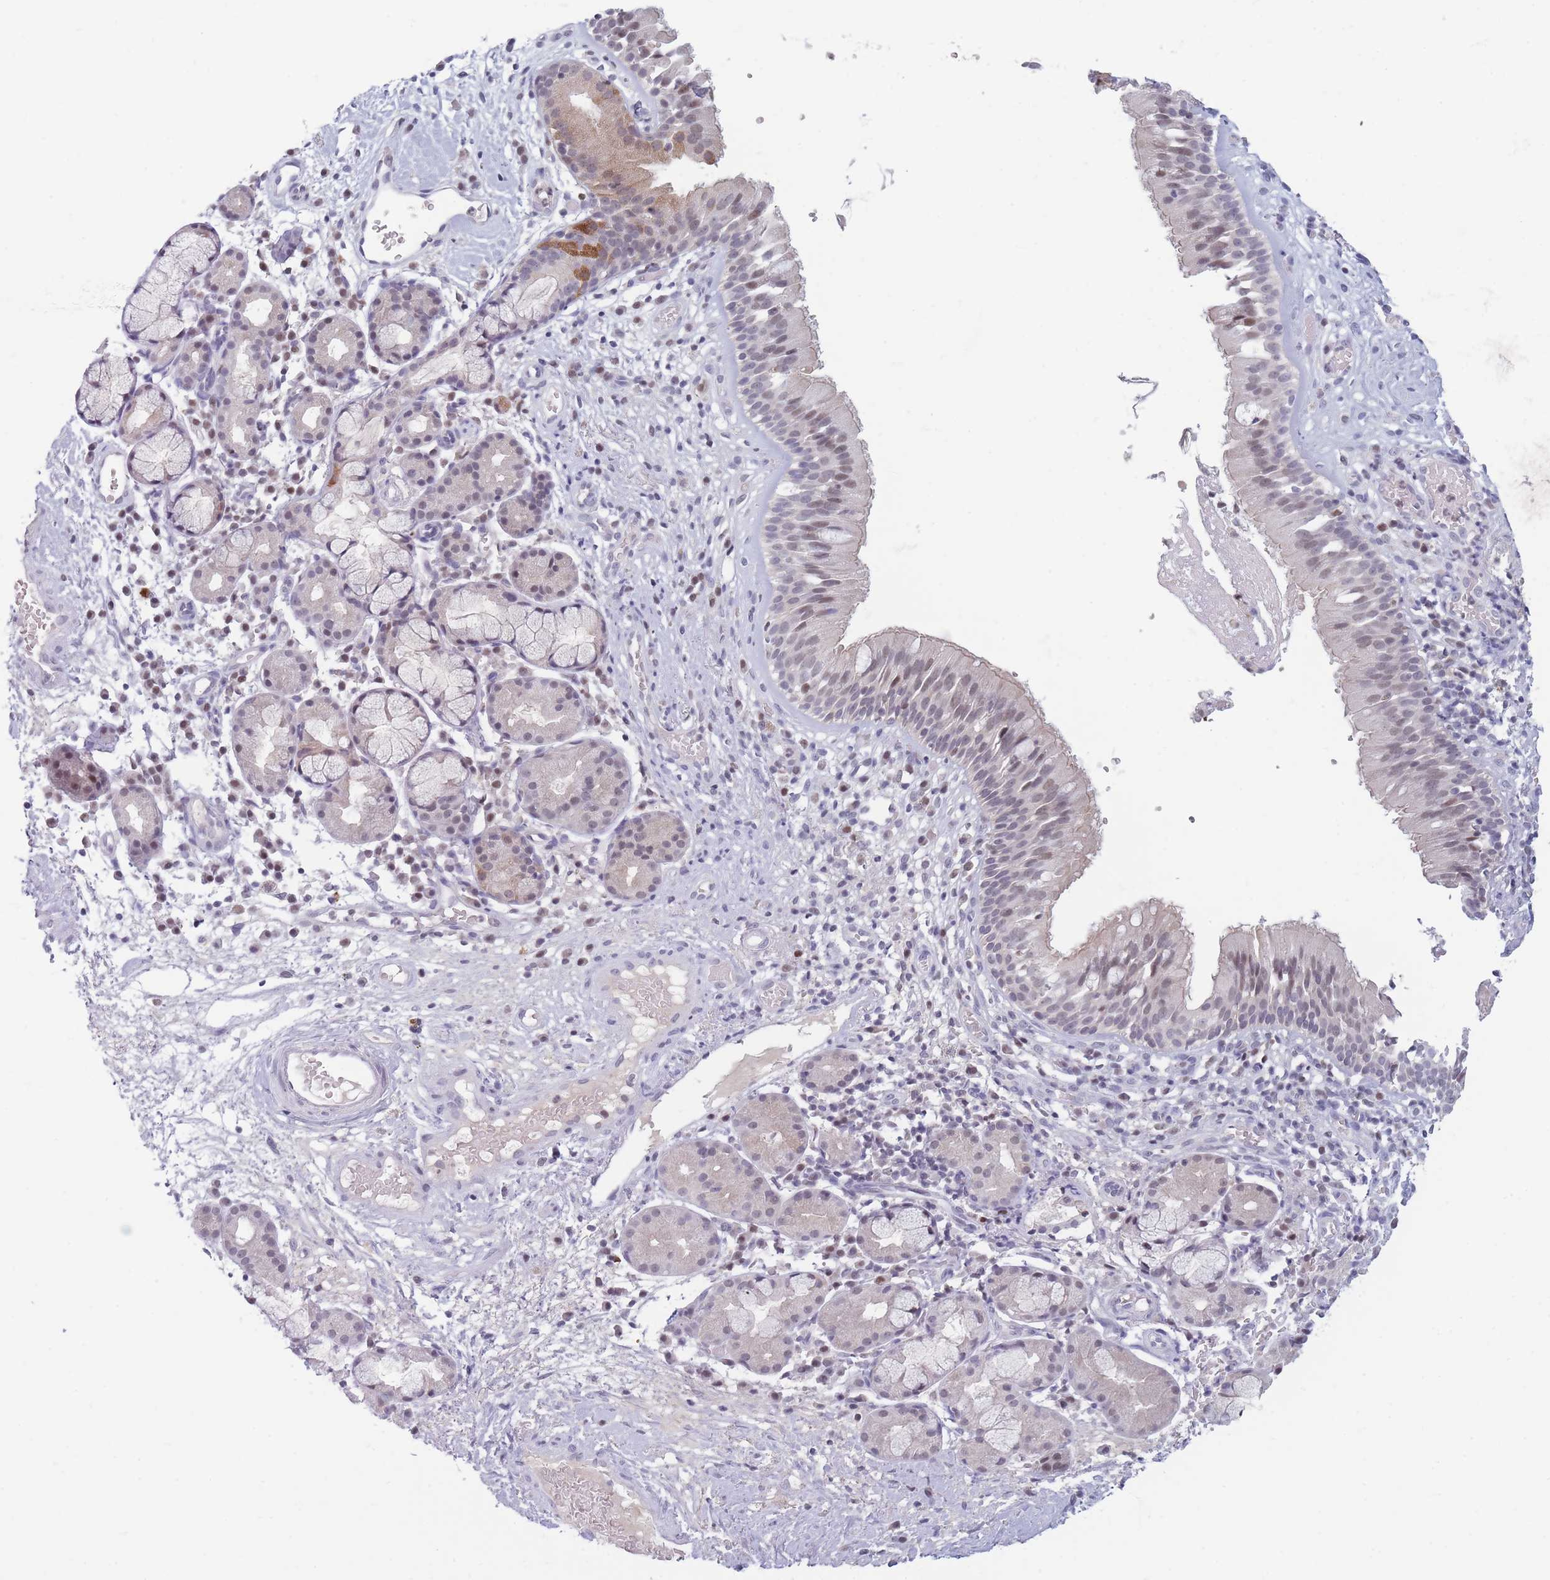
{"staining": {"intensity": "moderate", "quantity": "<25%", "location": "nuclear"}, "tissue": "nasopharynx", "cell_type": "Respiratory epithelial cells", "image_type": "normal", "snomed": [{"axis": "morphology", "description": "Normal tissue, NOS"}, {"axis": "topography", "description": "Nasopharynx"}], "caption": "IHC of benign nasopharynx exhibits low levels of moderate nuclear staining in about <25% of respiratory epithelial cells. (DAB IHC, brown staining for protein, blue staining for nuclei).", "gene": "ARID3B", "patient": {"sex": "male", "age": 65}}